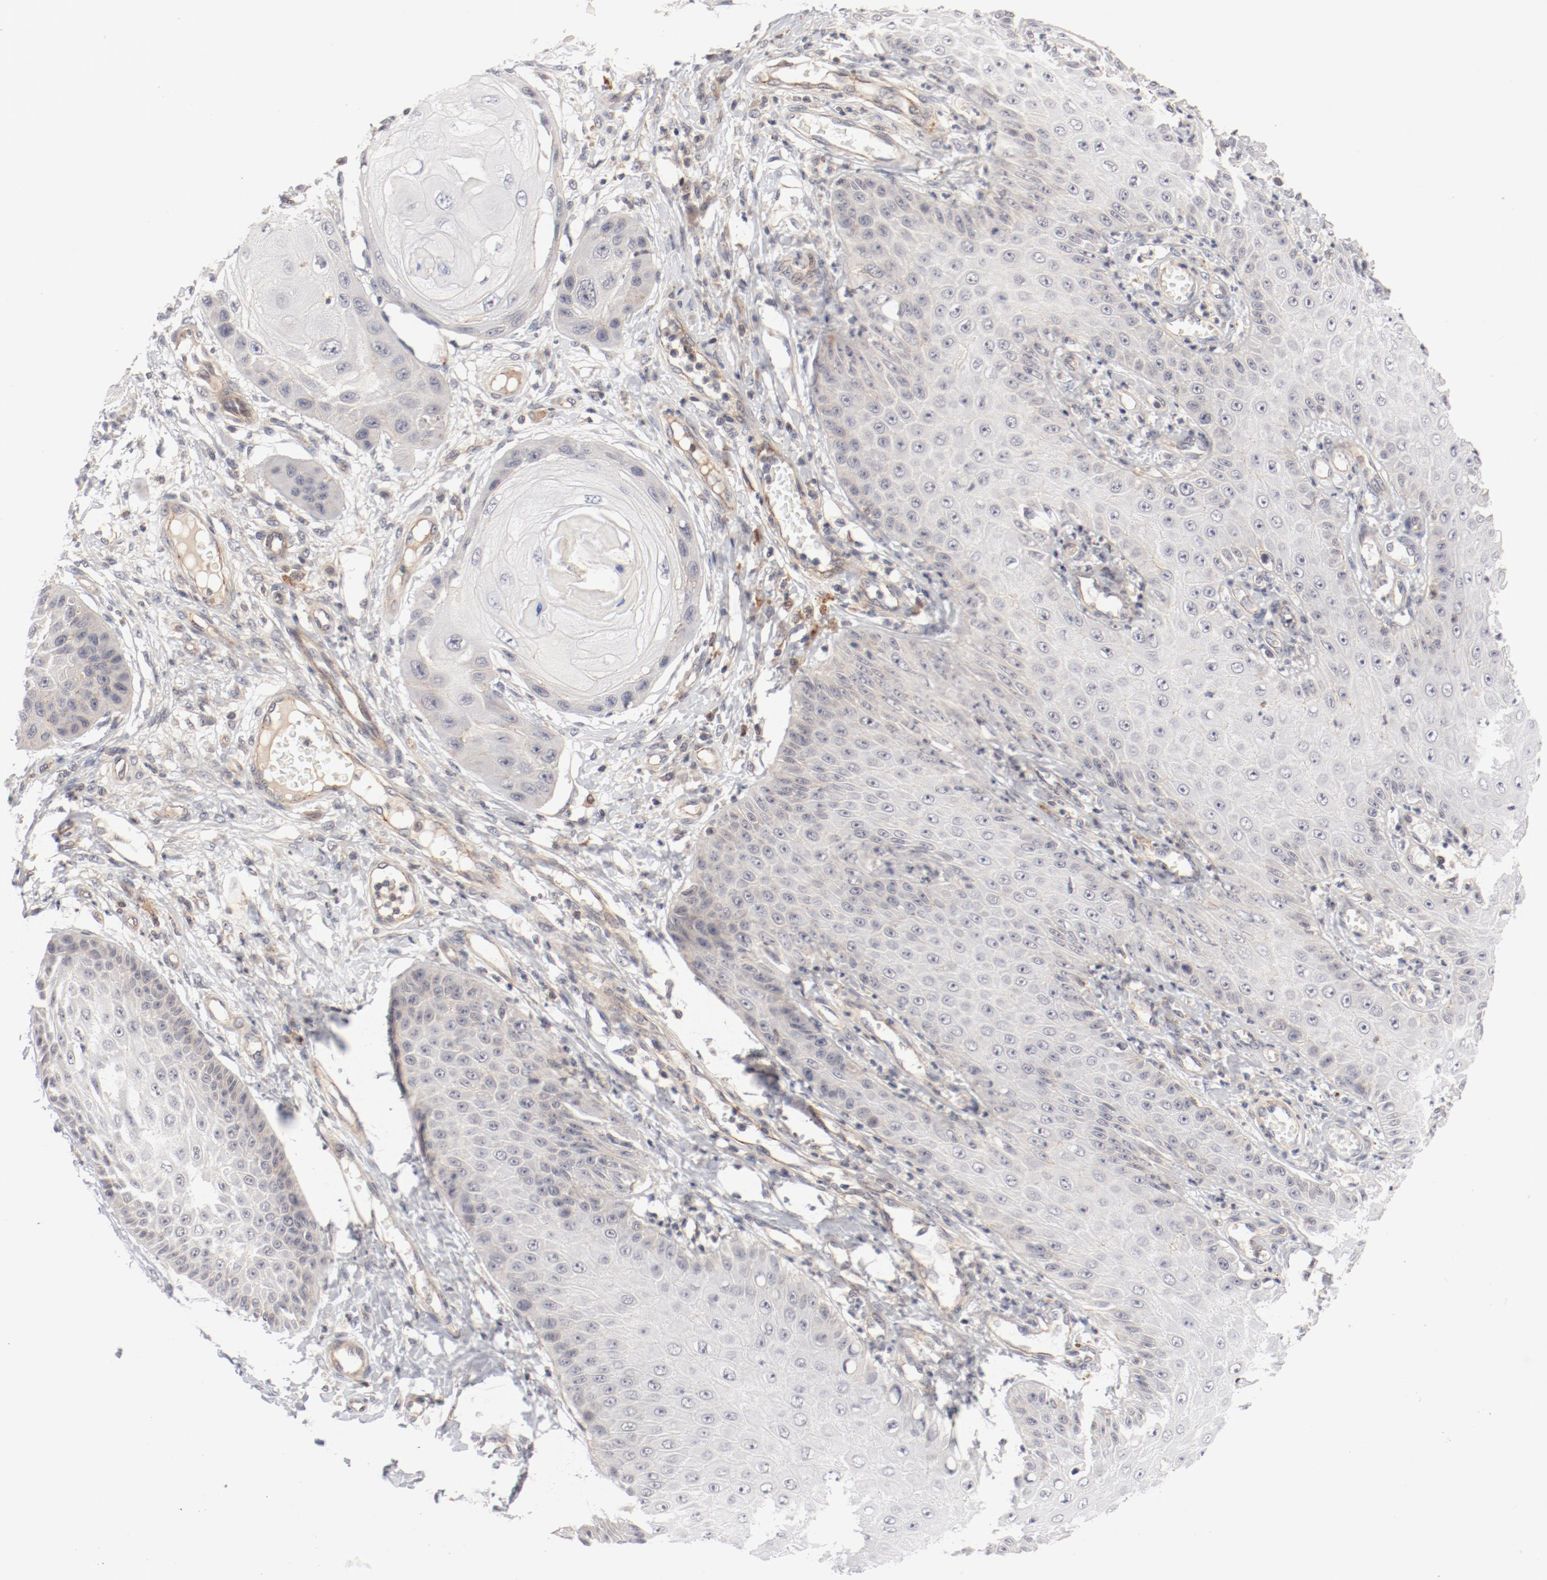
{"staining": {"intensity": "weak", "quantity": "<25%", "location": "cytoplasmic/membranous"}, "tissue": "skin cancer", "cell_type": "Tumor cells", "image_type": "cancer", "snomed": [{"axis": "morphology", "description": "Squamous cell carcinoma, NOS"}, {"axis": "topography", "description": "Skin"}], "caption": "The histopathology image demonstrates no significant positivity in tumor cells of skin cancer. The staining is performed using DAB (3,3'-diaminobenzidine) brown chromogen with nuclei counter-stained in using hematoxylin.", "gene": "ZNF267", "patient": {"sex": "female", "age": 40}}